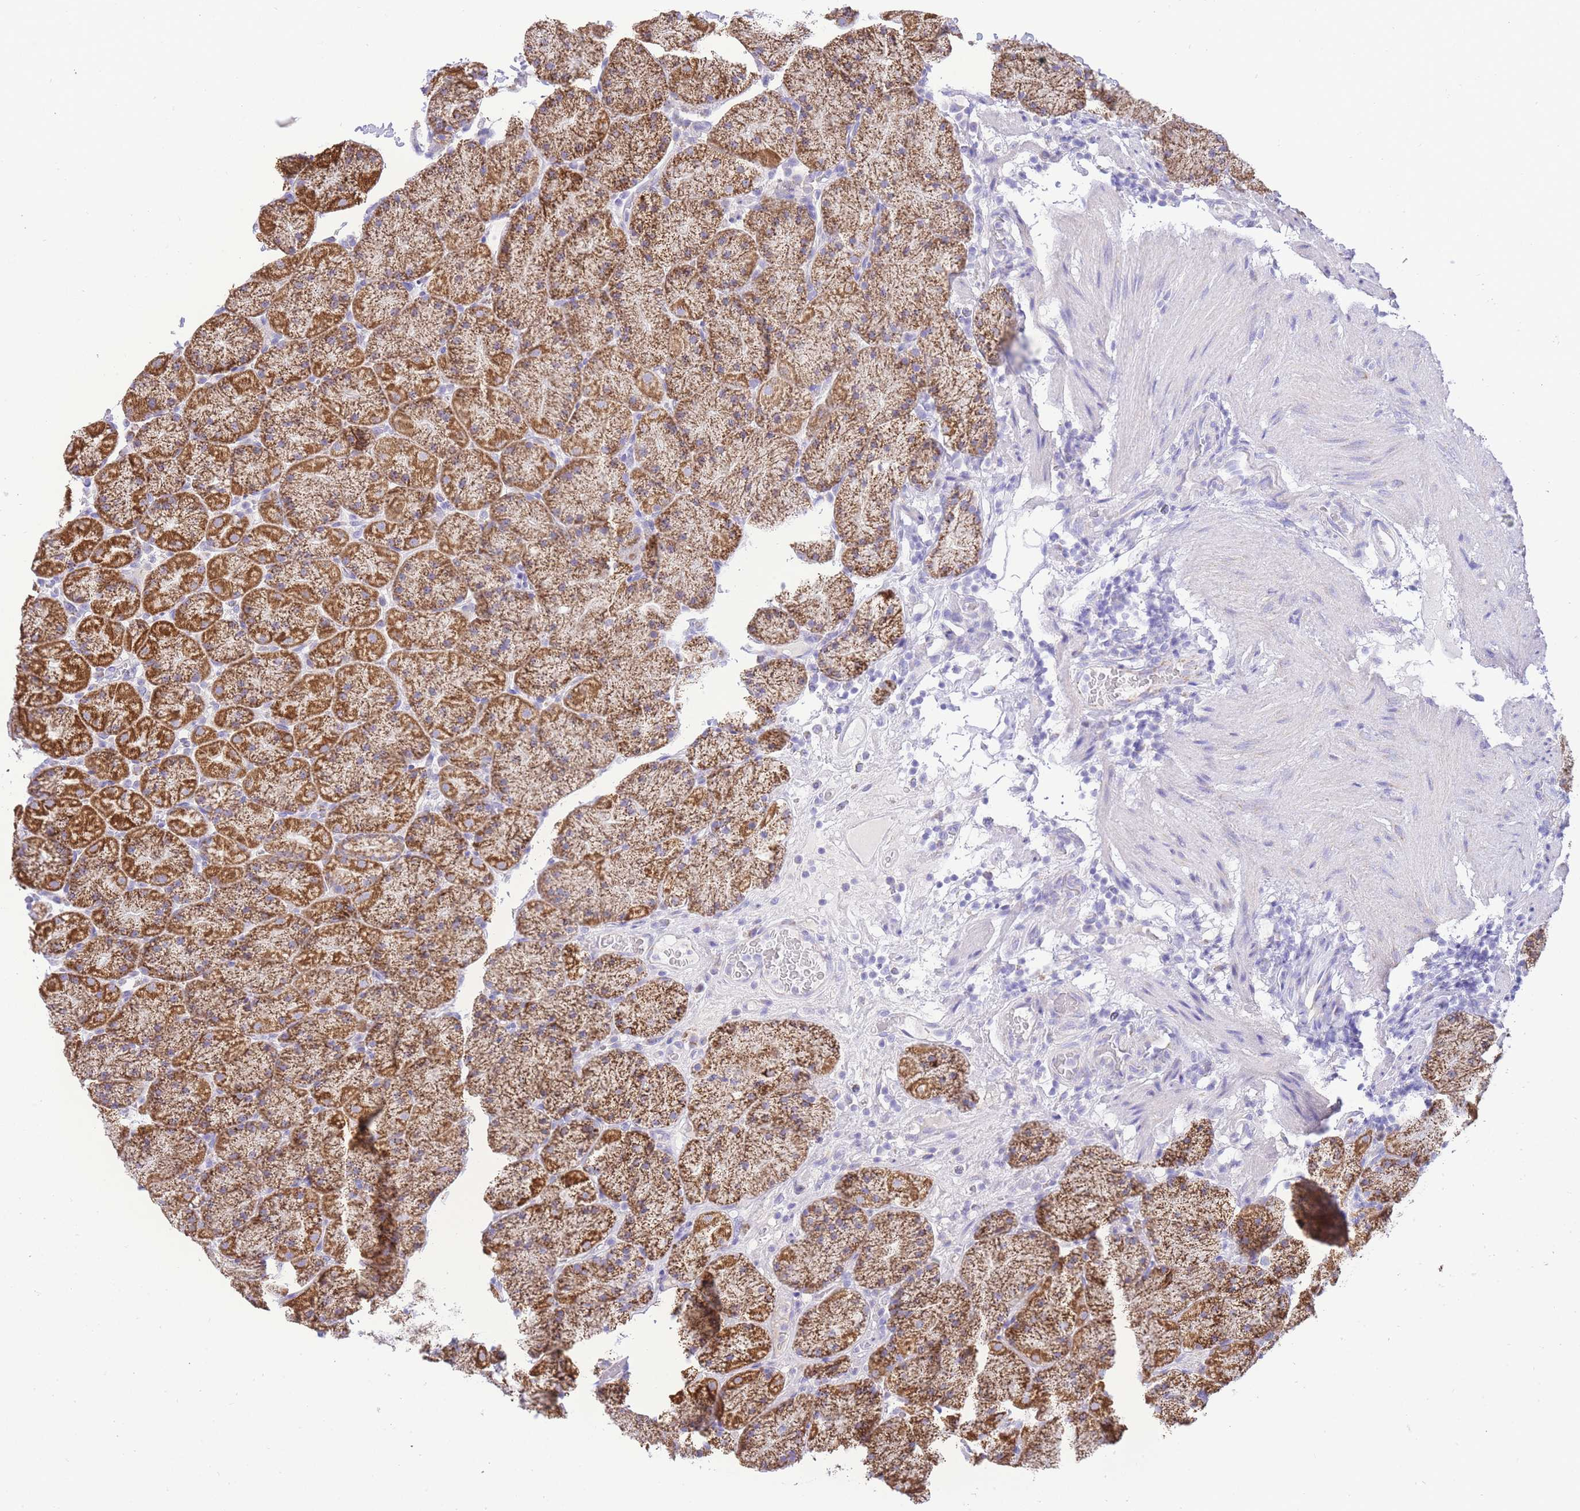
{"staining": {"intensity": "strong", "quantity": ">75%", "location": "cytoplasmic/membranous"}, "tissue": "stomach", "cell_type": "Glandular cells", "image_type": "normal", "snomed": [{"axis": "morphology", "description": "Normal tissue, NOS"}, {"axis": "topography", "description": "Stomach, upper"}, {"axis": "topography", "description": "Stomach, lower"}], "caption": "A brown stain labels strong cytoplasmic/membranous positivity of a protein in glandular cells of benign human stomach. The protein is shown in brown color, while the nuclei are stained blue.", "gene": "ACSM4", "patient": {"sex": "male", "age": 67}}